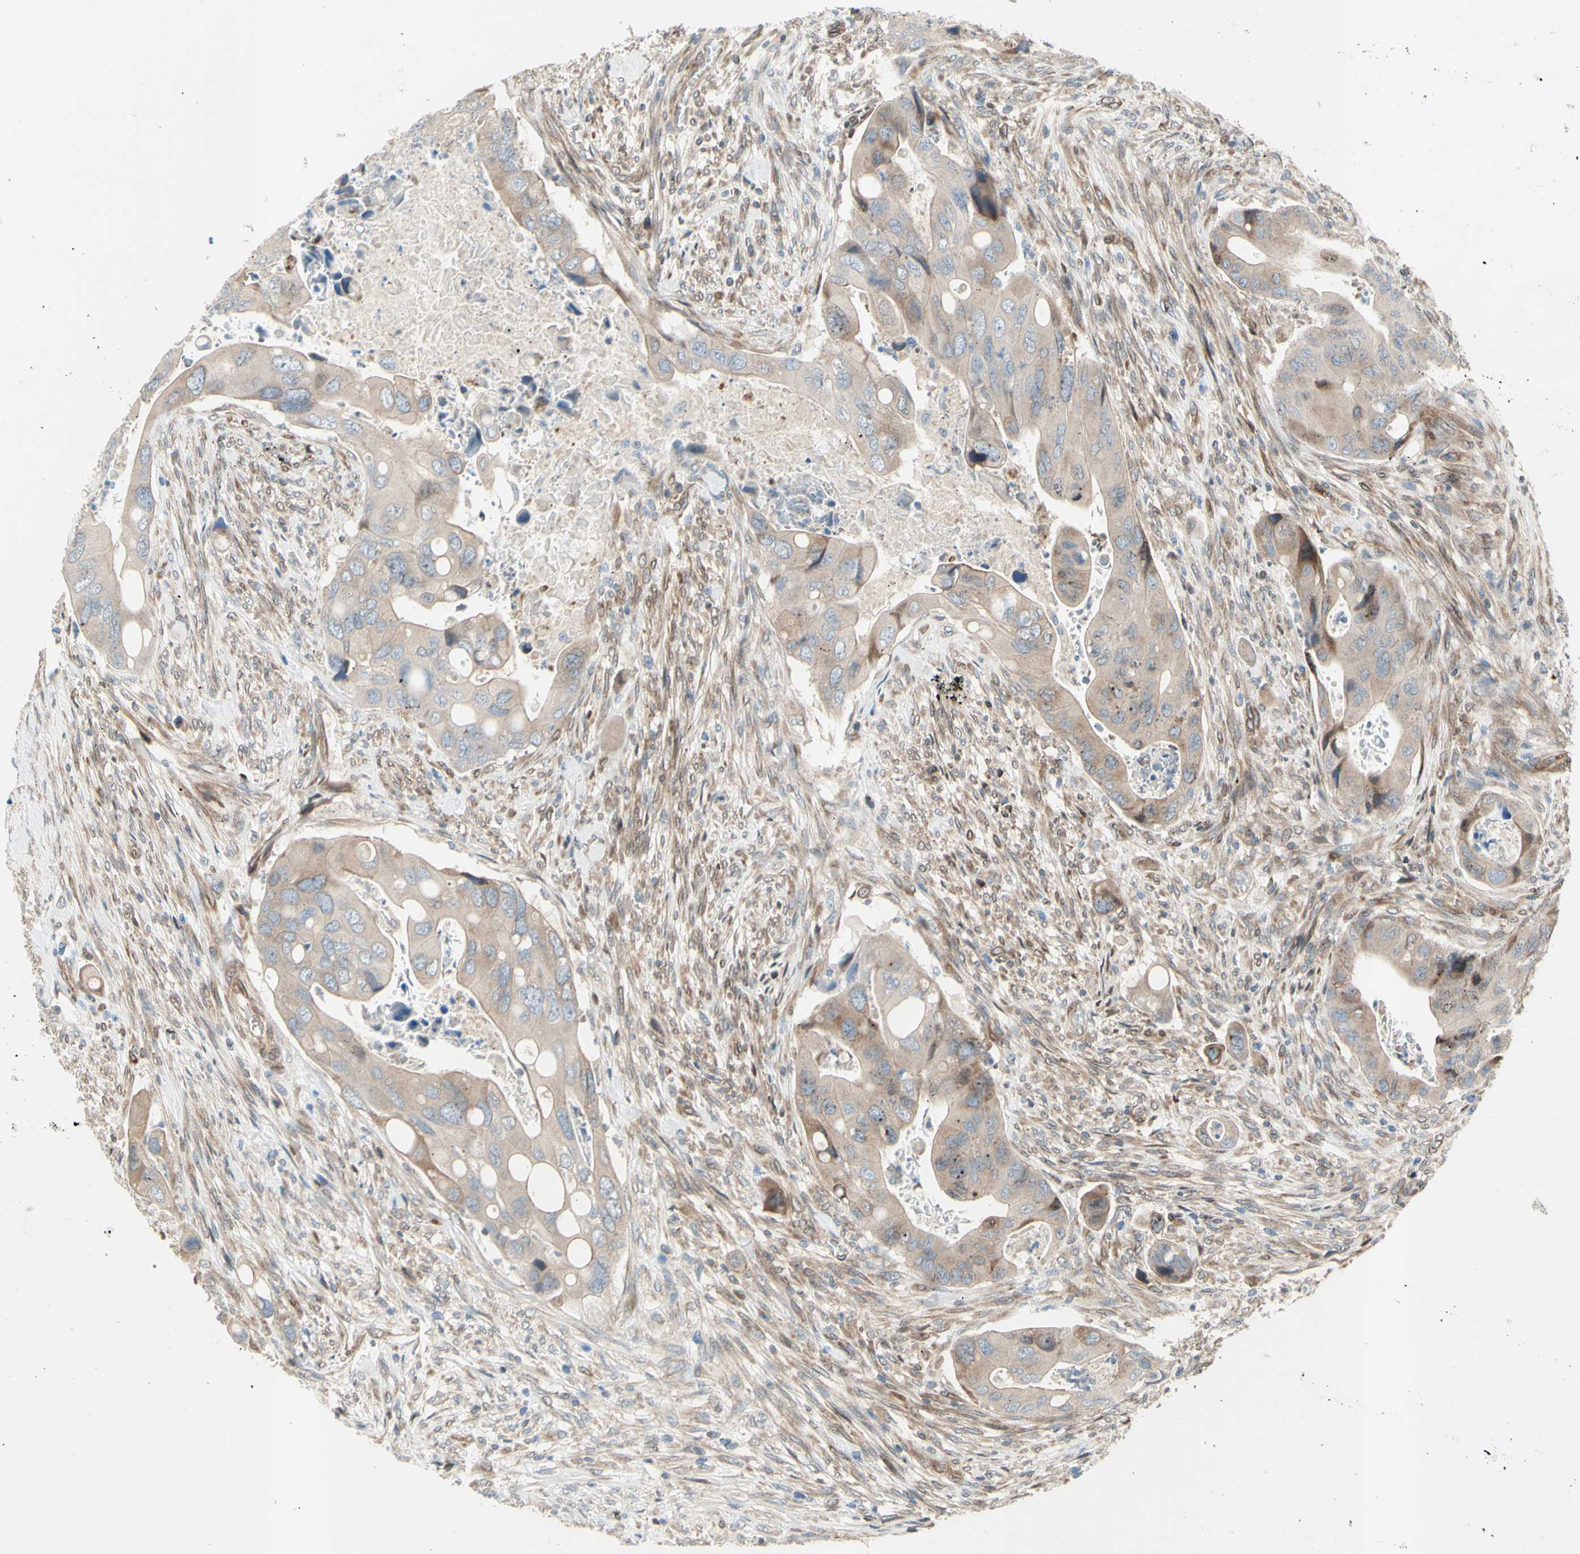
{"staining": {"intensity": "weak", "quantity": ">75%", "location": "cytoplasmic/membranous"}, "tissue": "colorectal cancer", "cell_type": "Tumor cells", "image_type": "cancer", "snomed": [{"axis": "morphology", "description": "Adenocarcinoma, NOS"}, {"axis": "topography", "description": "Rectum"}], "caption": "Immunohistochemistry (DAB (3,3'-diaminobenzidine)) staining of colorectal adenocarcinoma demonstrates weak cytoplasmic/membranous protein expression in approximately >75% of tumor cells.", "gene": "TRAF2", "patient": {"sex": "female", "age": 57}}